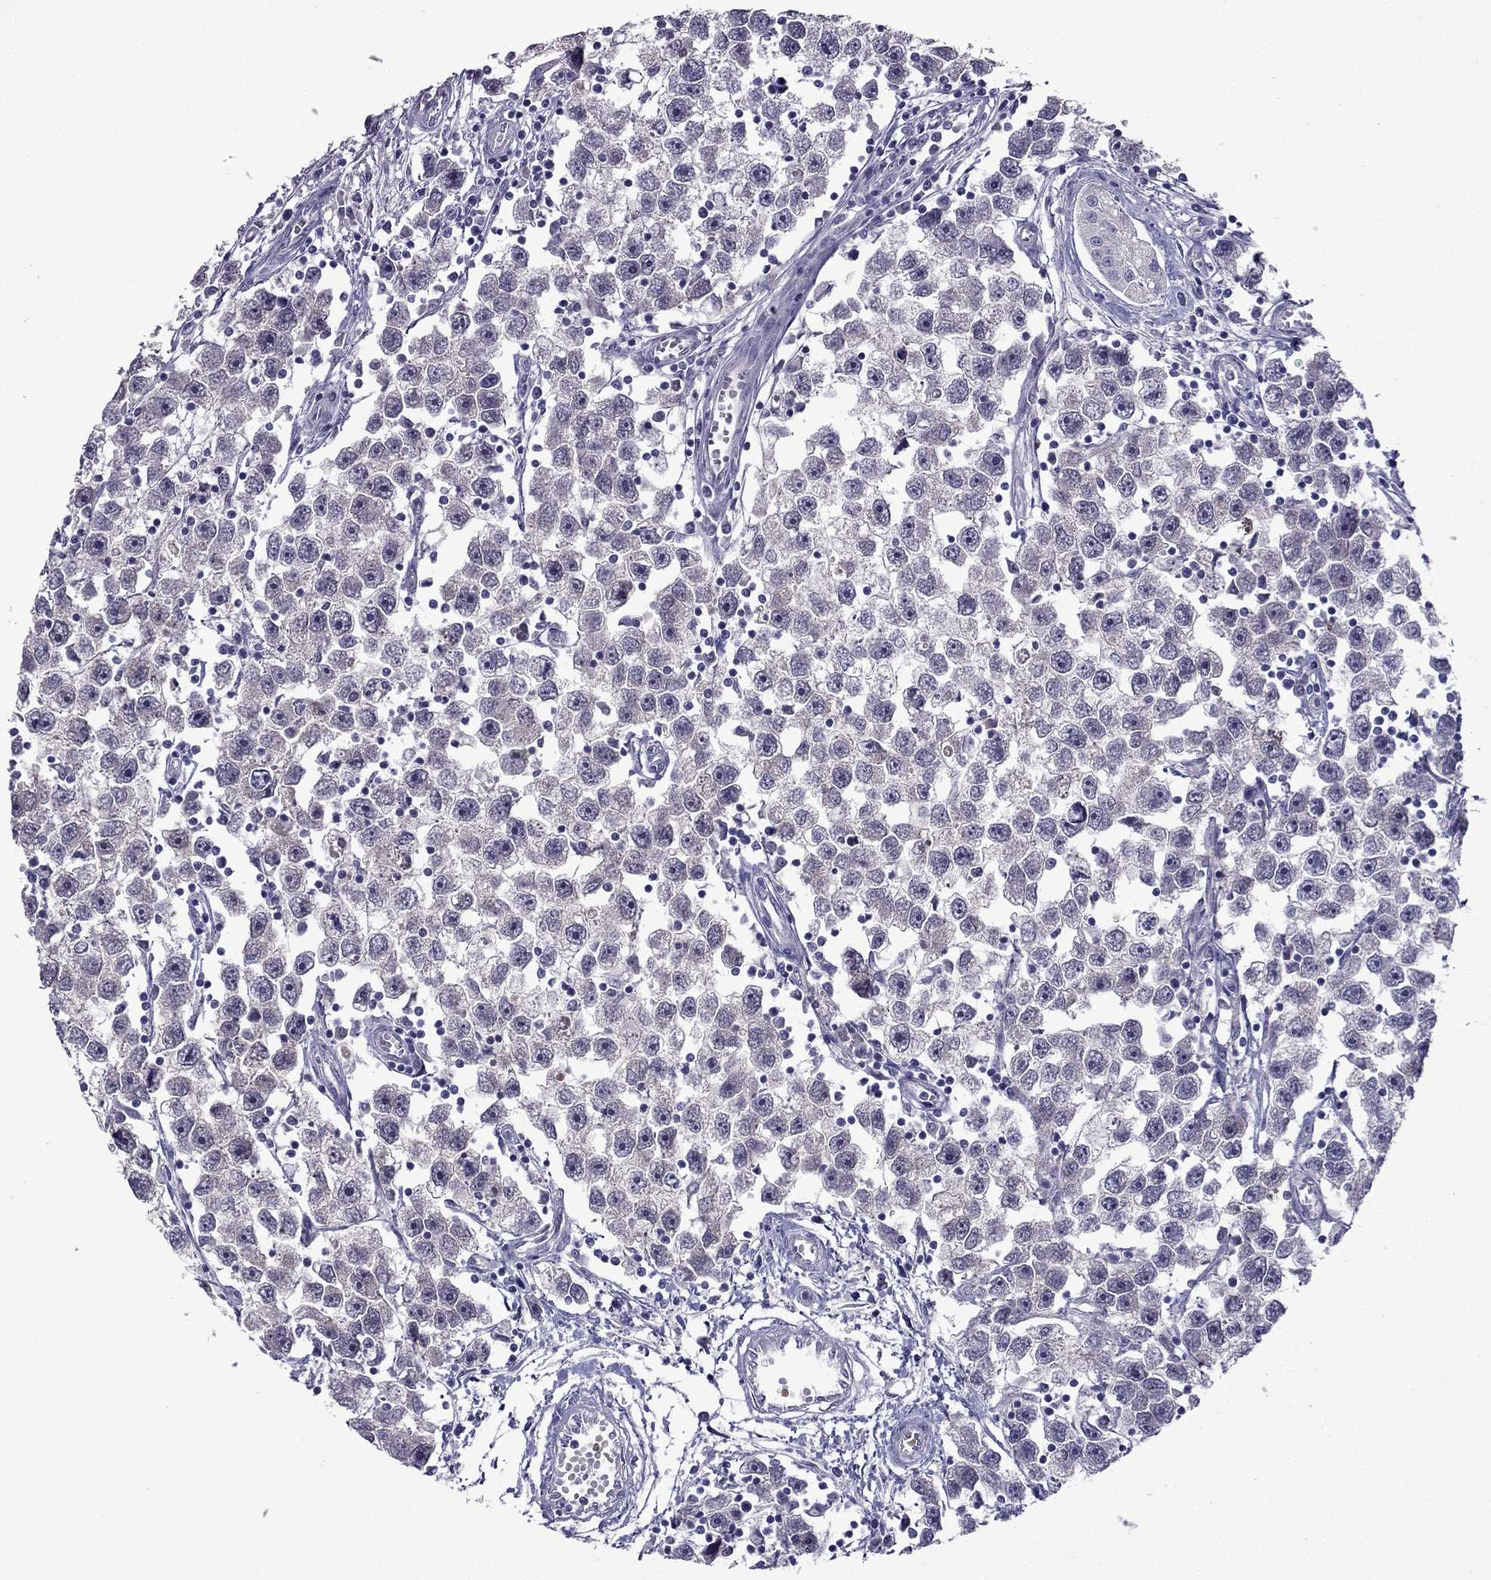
{"staining": {"intensity": "negative", "quantity": "none", "location": "none"}, "tissue": "testis cancer", "cell_type": "Tumor cells", "image_type": "cancer", "snomed": [{"axis": "morphology", "description": "Seminoma, NOS"}, {"axis": "topography", "description": "Testis"}], "caption": "High magnification brightfield microscopy of seminoma (testis) stained with DAB (brown) and counterstained with hematoxylin (blue): tumor cells show no significant staining. (DAB (3,3'-diaminobenzidine) immunohistochemistry visualized using brightfield microscopy, high magnification).", "gene": "CDK5", "patient": {"sex": "male", "age": 30}}